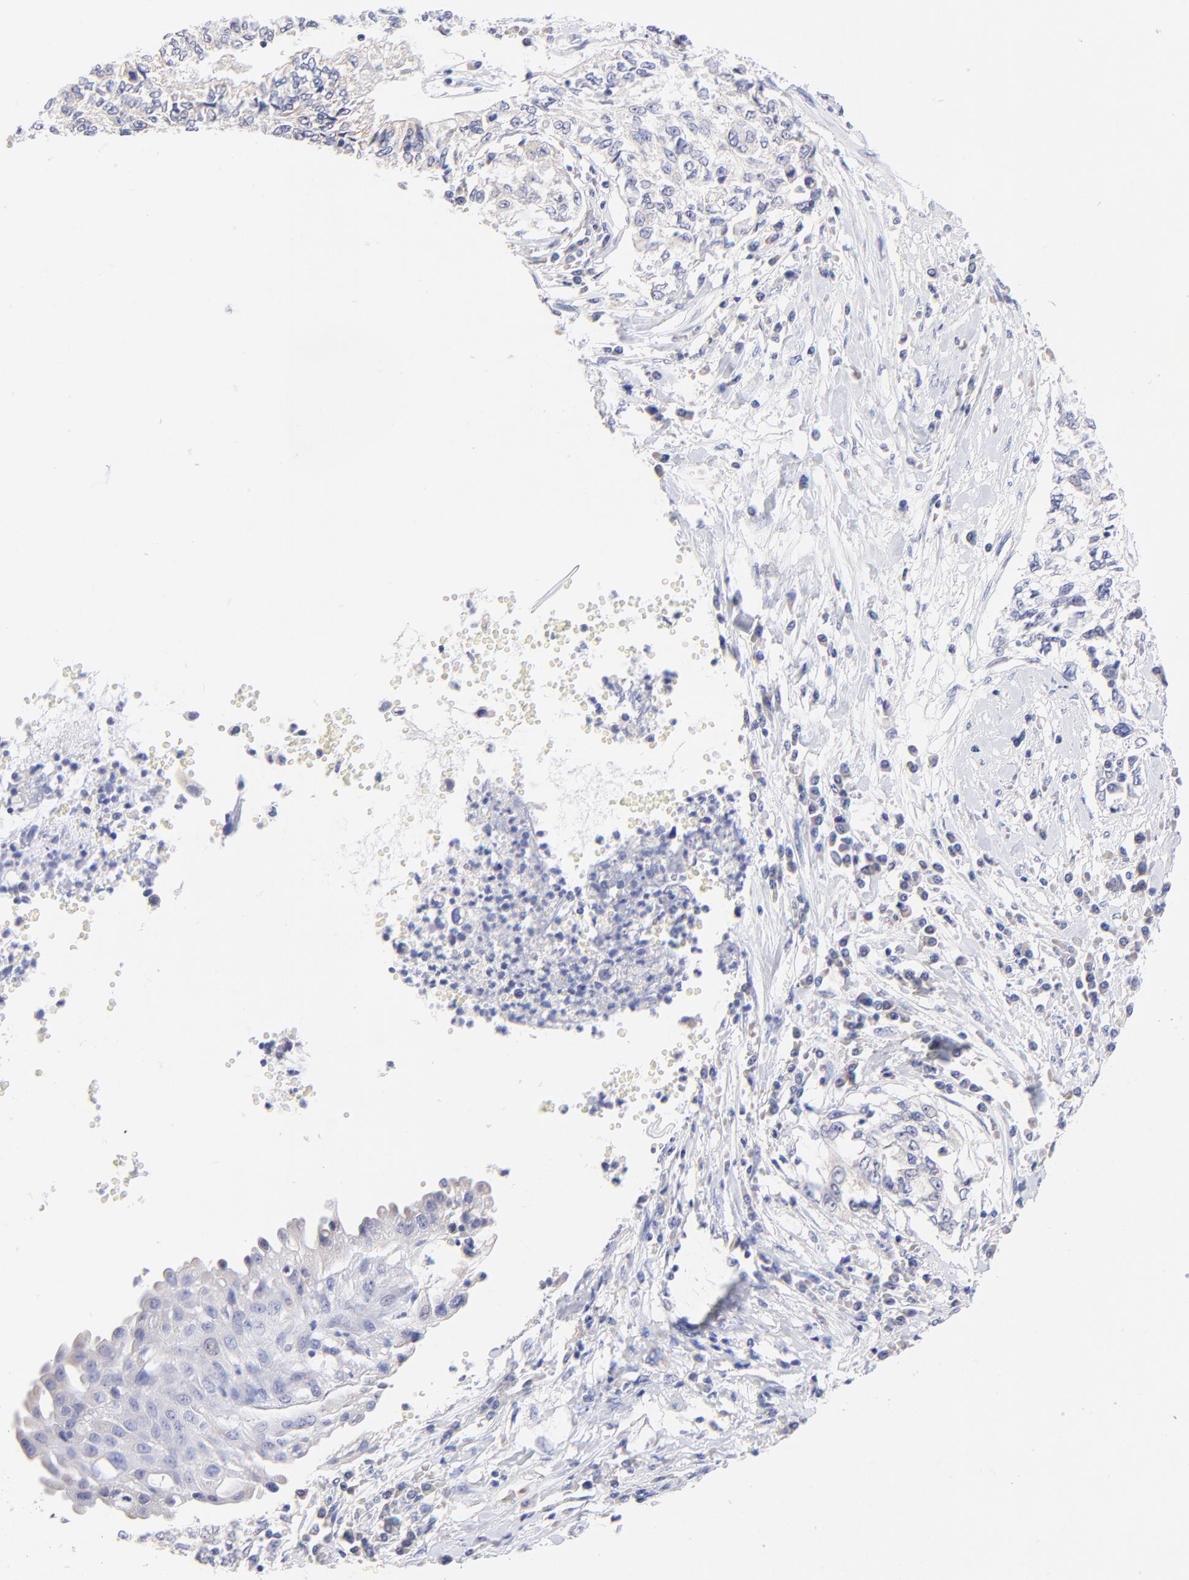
{"staining": {"intensity": "negative", "quantity": "none", "location": "none"}, "tissue": "cervical cancer", "cell_type": "Tumor cells", "image_type": "cancer", "snomed": [{"axis": "morphology", "description": "Normal tissue, NOS"}, {"axis": "morphology", "description": "Squamous cell carcinoma, NOS"}, {"axis": "topography", "description": "Cervix"}], "caption": "Immunohistochemistry of cervical squamous cell carcinoma demonstrates no expression in tumor cells.", "gene": "EBP", "patient": {"sex": "female", "age": 45}}